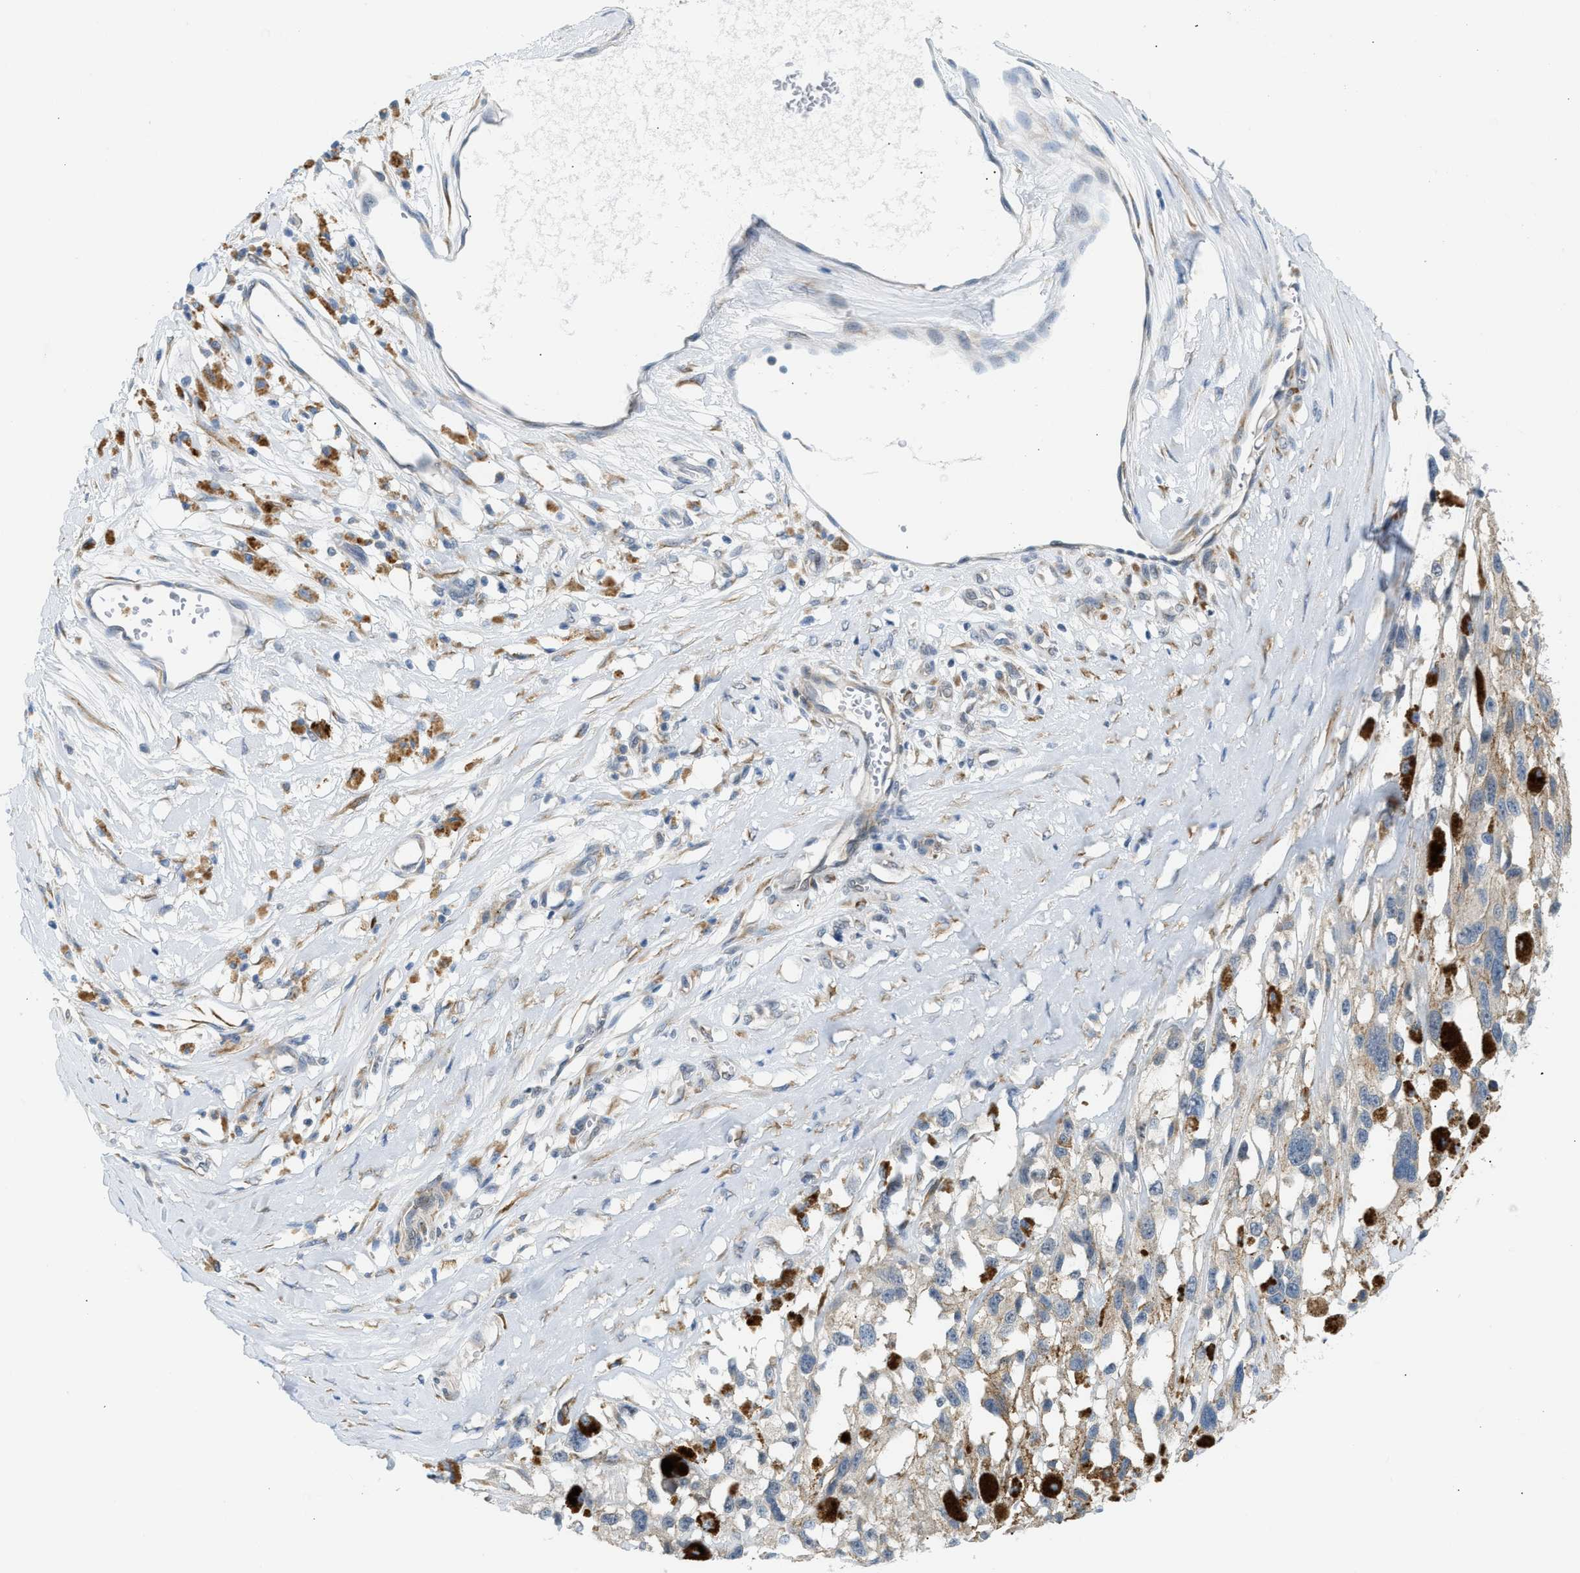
{"staining": {"intensity": "weak", "quantity": "<25%", "location": "cytoplasmic/membranous"}, "tissue": "melanoma", "cell_type": "Tumor cells", "image_type": "cancer", "snomed": [{"axis": "morphology", "description": "Malignant melanoma, Metastatic site"}, {"axis": "topography", "description": "Lymph node"}], "caption": "High magnification brightfield microscopy of malignant melanoma (metastatic site) stained with DAB (brown) and counterstained with hematoxylin (blue): tumor cells show no significant expression.", "gene": "KCNC2", "patient": {"sex": "male", "age": 59}}